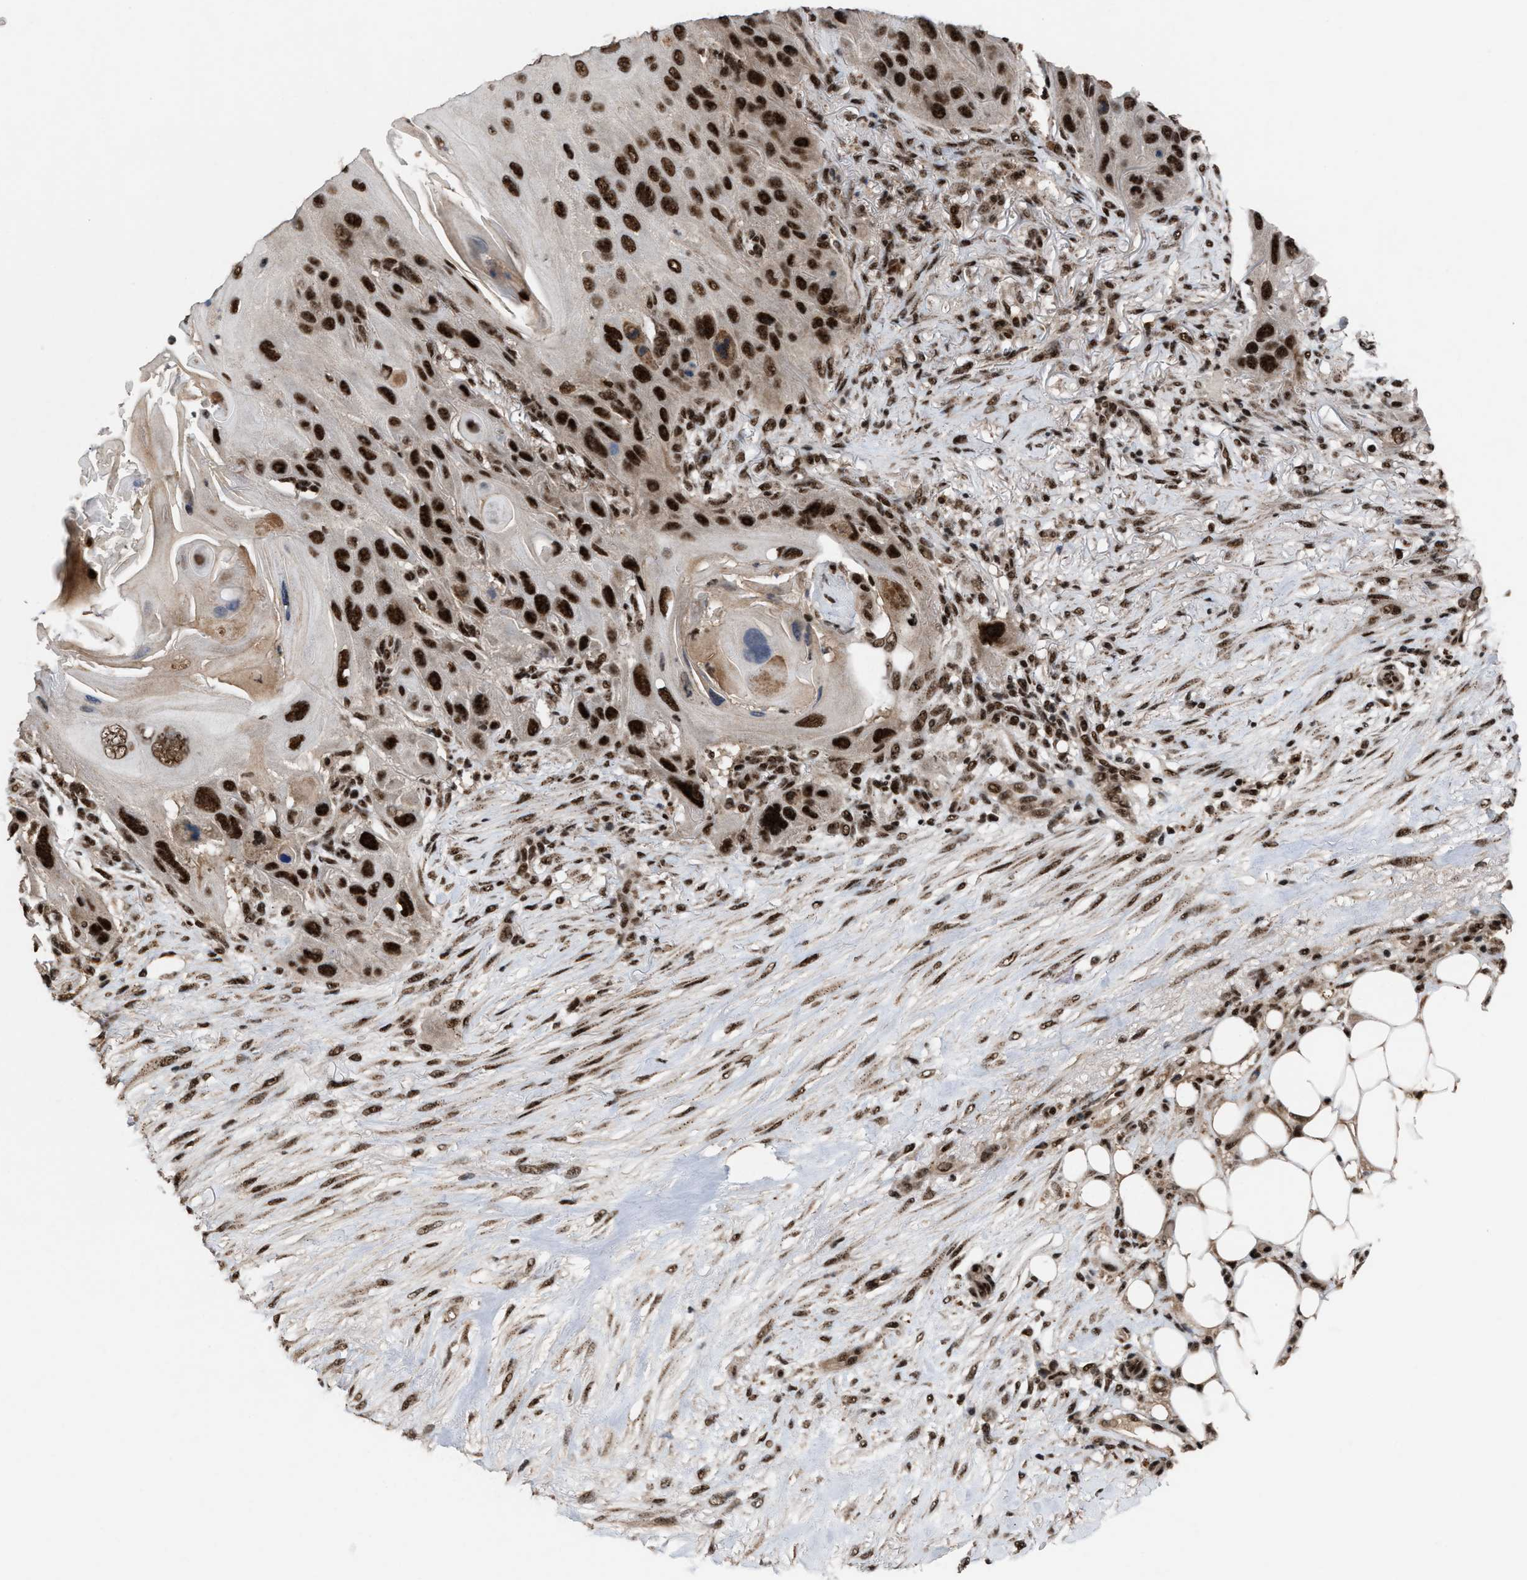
{"staining": {"intensity": "strong", "quantity": ">75%", "location": "nuclear"}, "tissue": "skin cancer", "cell_type": "Tumor cells", "image_type": "cancer", "snomed": [{"axis": "morphology", "description": "Squamous cell carcinoma, NOS"}, {"axis": "topography", "description": "Skin"}], "caption": "An immunohistochemistry image of neoplastic tissue is shown. Protein staining in brown labels strong nuclear positivity in skin cancer (squamous cell carcinoma) within tumor cells.", "gene": "PRPF4", "patient": {"sex": "female", "age": 77}}